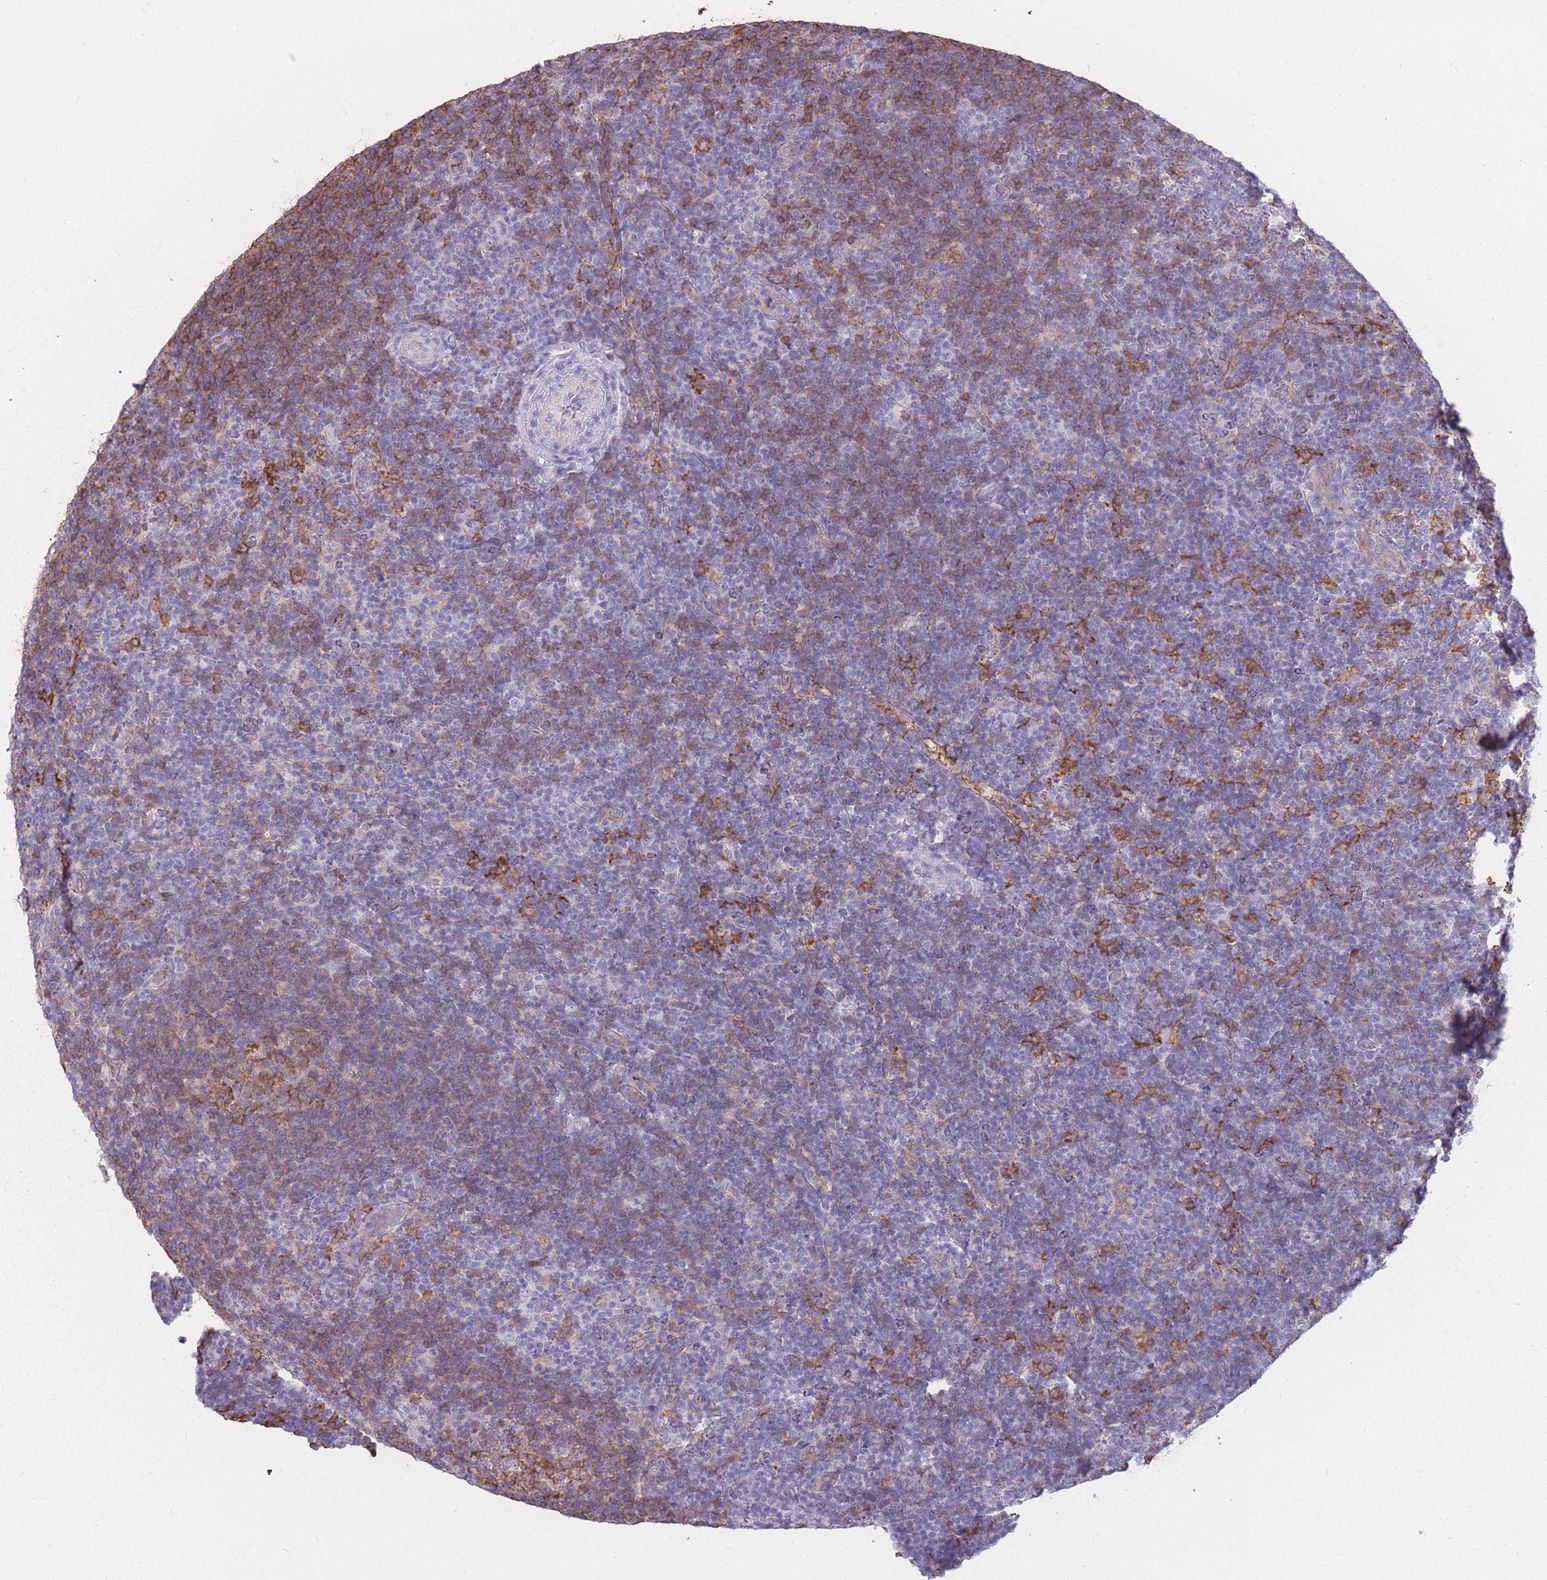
{"staining": {"intensity": "negative", "quantity": "none", "location": "none"}, "tissue": "lymphoma", "cell_type": "Tumor cells", "image_type": "cancer", "snomed": [{"axis": "morphology", "description": "Hodgkin's disease, NOS"}, {"axis": "topography", "description": "Lymph node"}], "caption": "A histopathology image of Hodgkin's disease stained for a protein shows no brown staining in tumor cells.", "gene": "GNA11", "patient": {"sex": "female", "age": 57}}